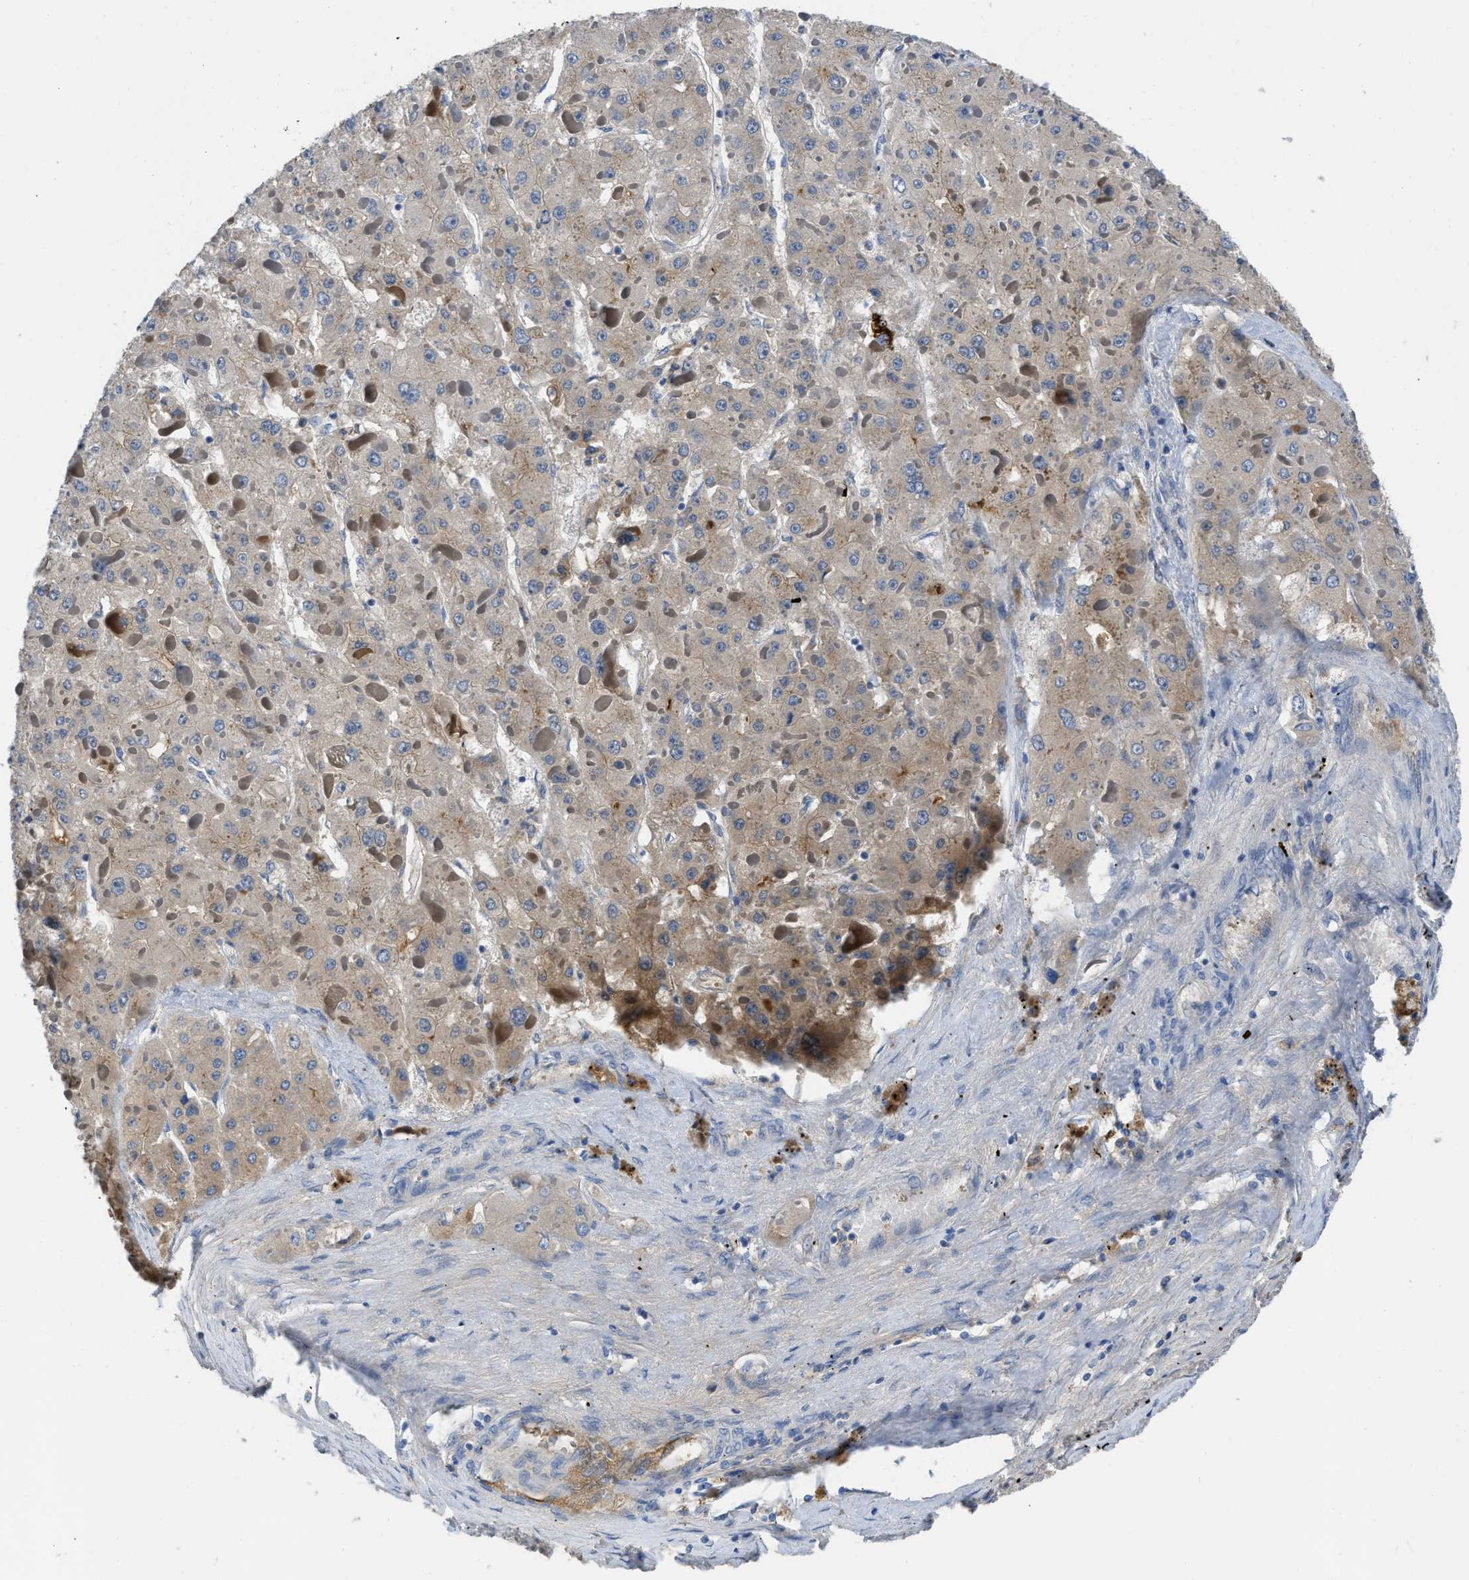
{"staining": {"intensity": "weak", "quantity": ">75%", "location": "cytoplasmic/membranous"}, "tissue": "liver cancer", "cell_type": "Tumor cells", "image_type": "cancer", "snomed": [{"axis": "morphology", "description": "Carcinoma, Hepatocellular, NOS"}, {"axis": "topography", "description": "Liver"}], "caption": "Liver cancer (hepatocellular carcinoma) stained with a brown dye reveals weak cytoplasmic/membranous positive expression in about >75% of tumor cells.", "gene": "C1S", "patient": {"sex": "female", "age": 73}}